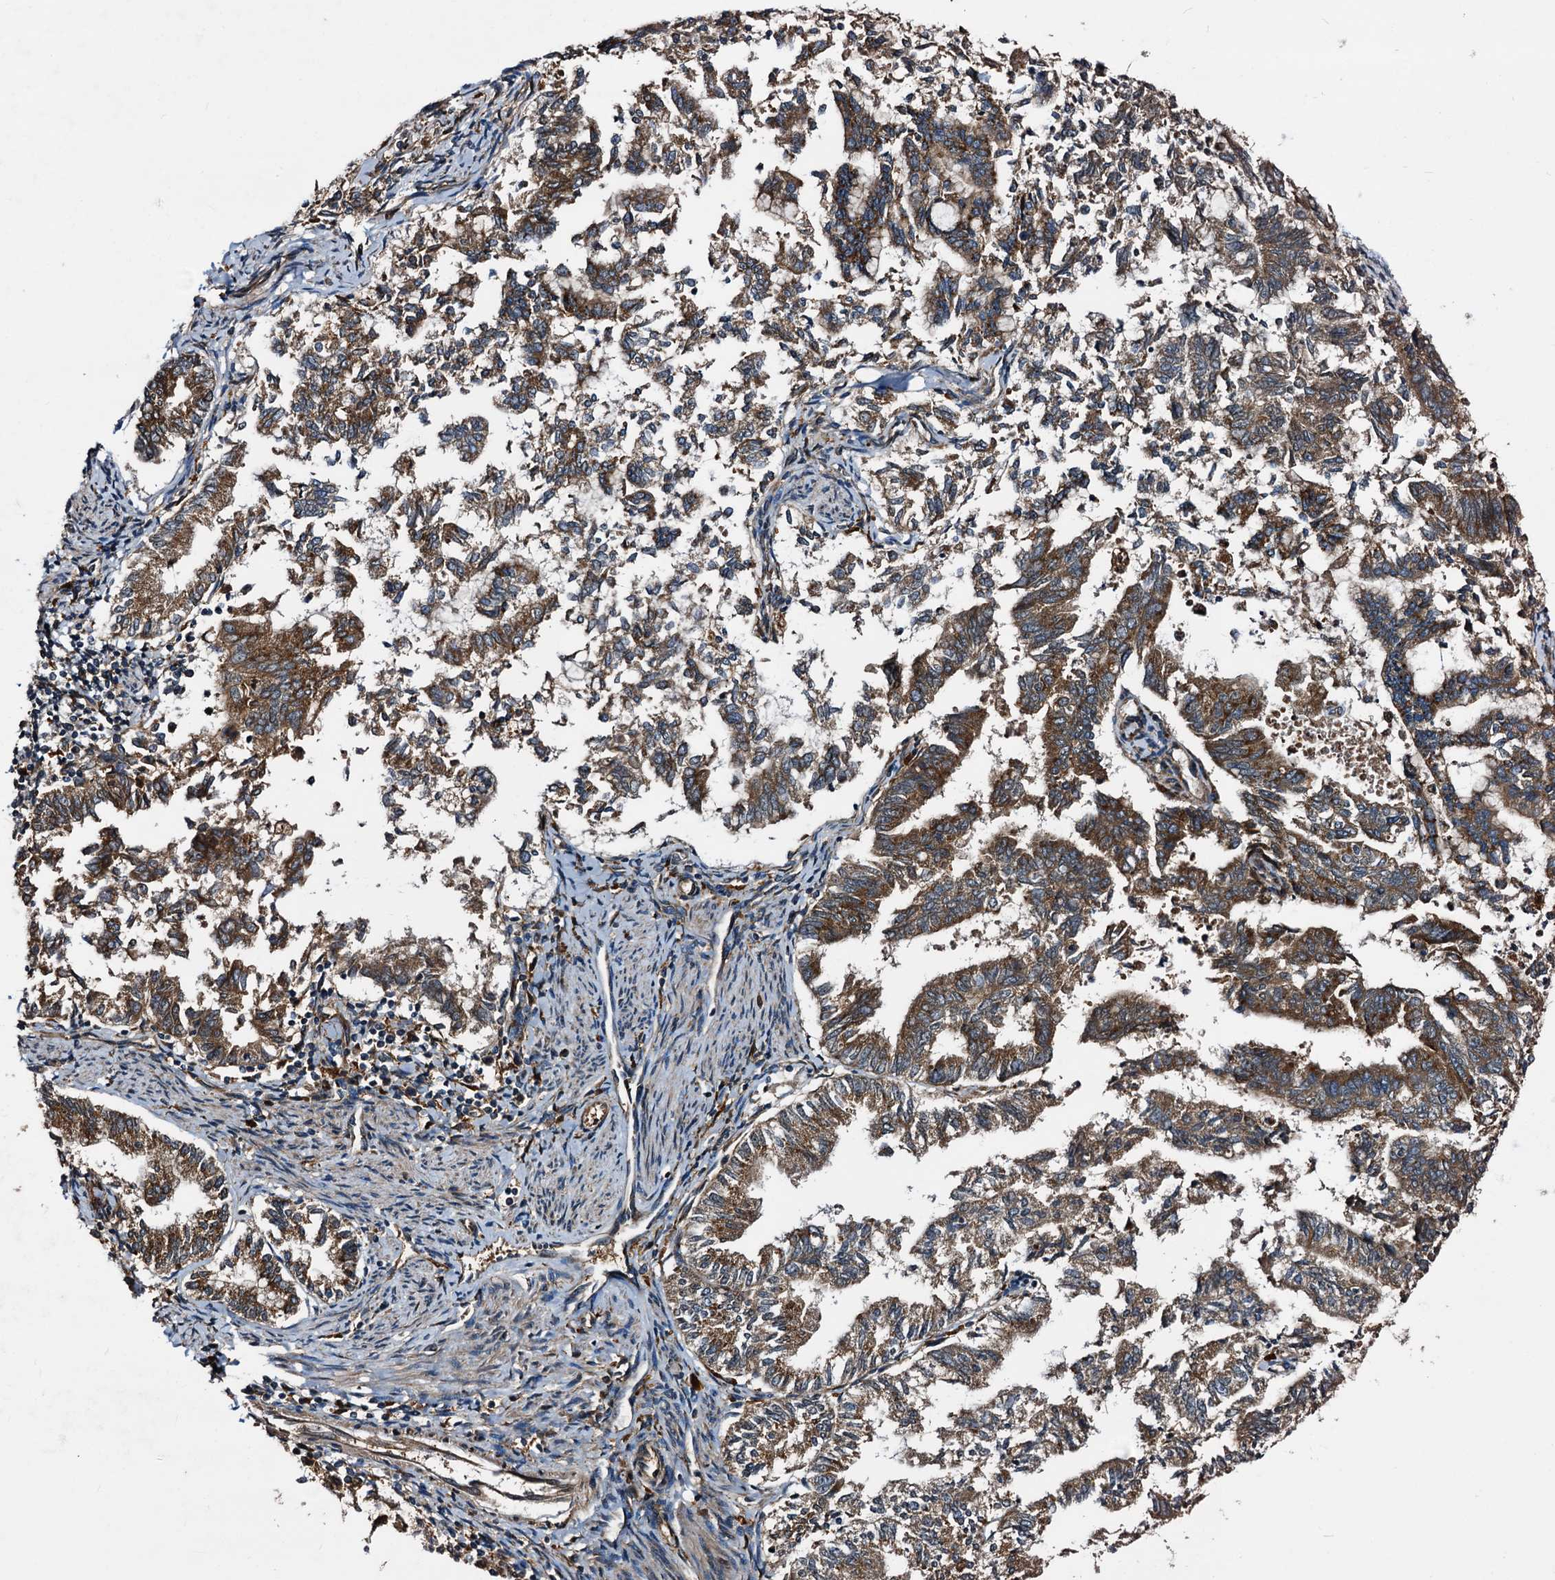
{"staining": {"intensity": "moderate", "quantity": ">75%", "location": "cytoplasmic/membranous"}, "tissue": "endometrial cancer", "cell_type": "Tumor cells", "image_type": "cancer", "snomed": [{"axis": "morphology", "description": "Adenocarcinoma, NOS"}, {"axis": "topography", "description": "Endometrium"}], "caption": "Immunohistochemical staining of human endometrial cancer displays moderate cytoplasmic/membranous protein expression in about >75% of tumor cells. The protein of interest is stained brown, and the nuclei are stained in blue (DAB (3,3'-diaminobenzidine) IHC with brightfield microscopy, high magnification).", "gene": "PEX5", "patient": {"sex": "female", "age": 79}}